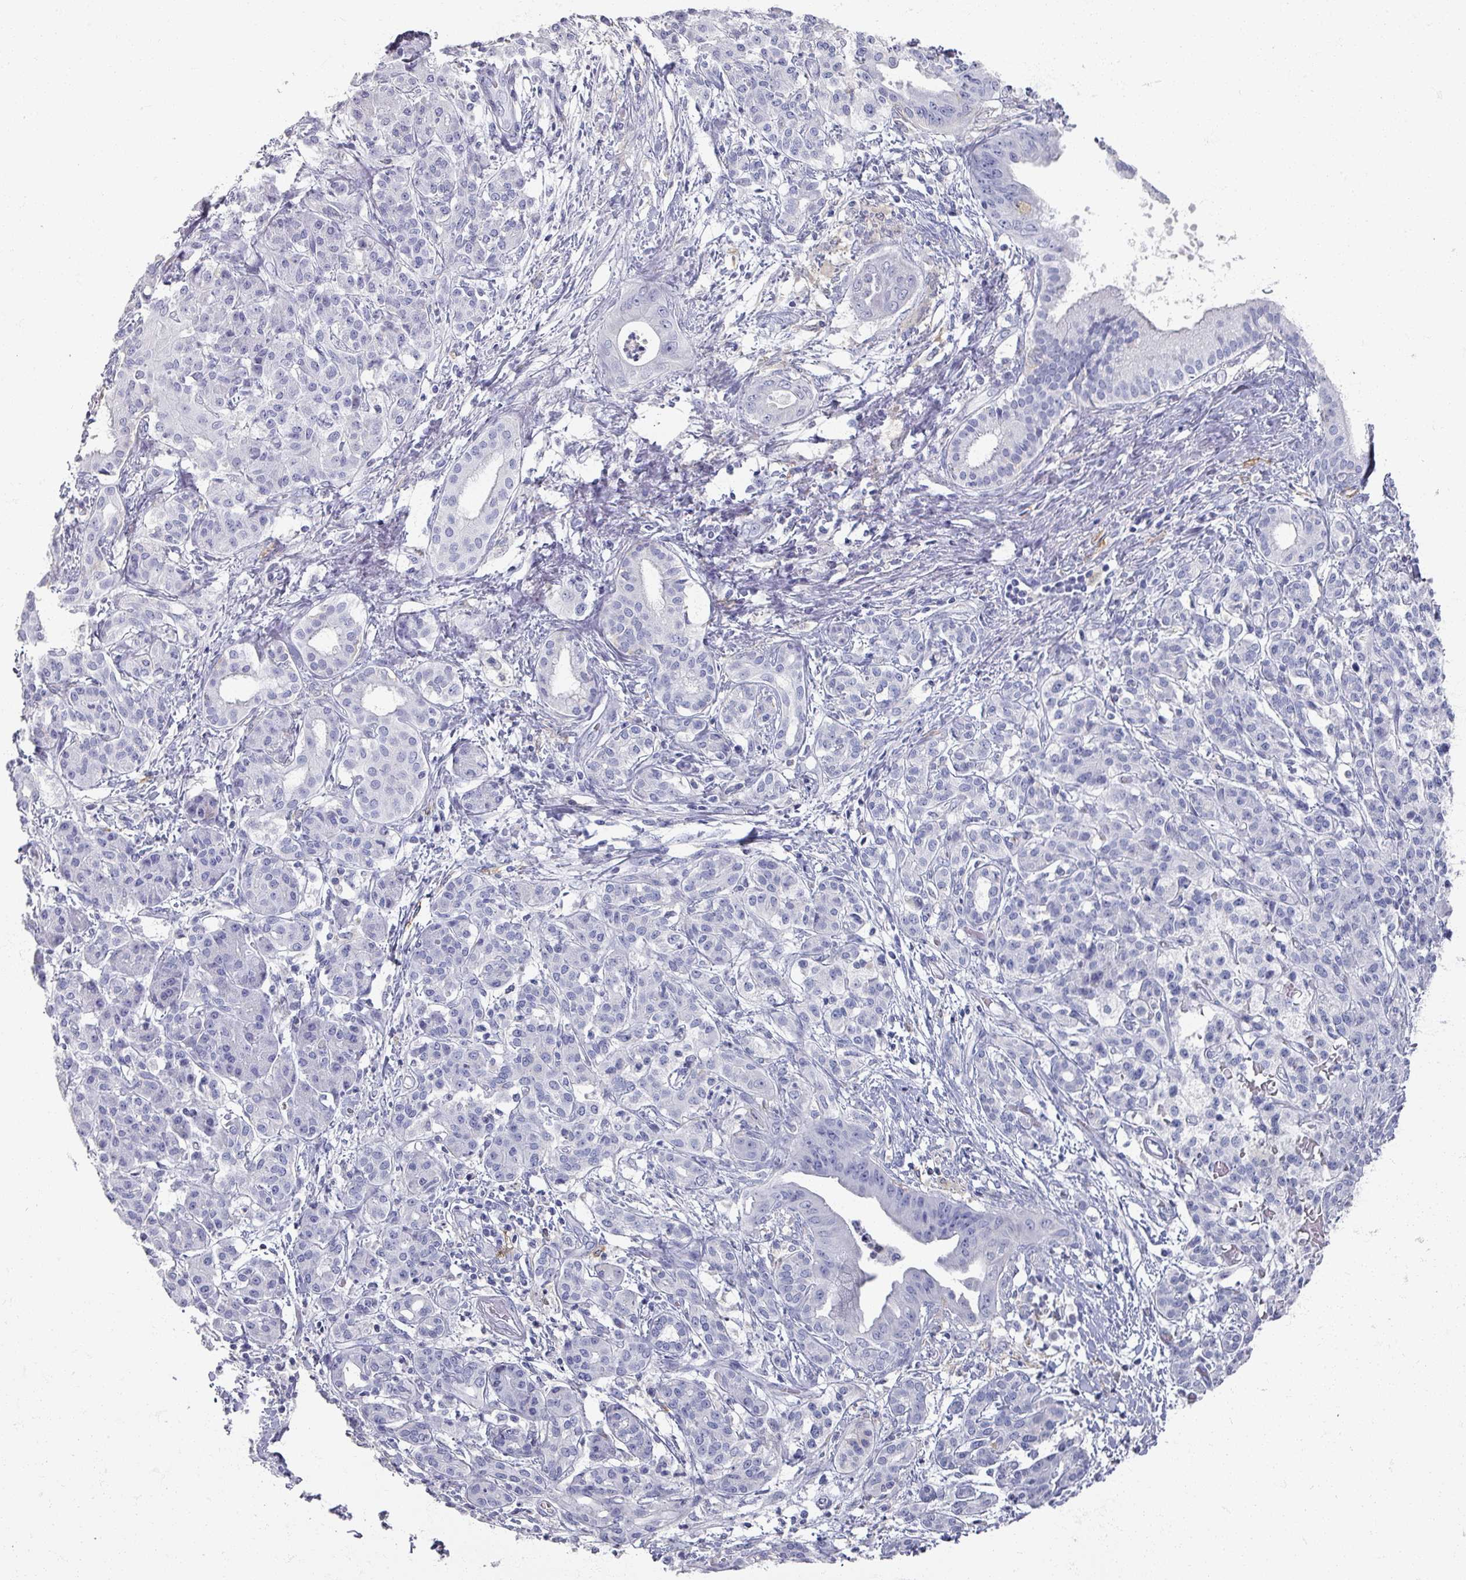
{"staining": {"intensity": "negative", "quantity": "none", "location": "none"}, "tissue": "pancreatic cancer", "cell_type": "Tumor cells", "image_type": "cancer", "snomed": [{"axis": "morphology", "description": "Adenocarcinoma, NOS"}, {"axis": "topography", "description": "Pancreas"}], "caption": "Adenocarcinoma (pancreatic) was stained to show a protein in brown. There is no significant expression in tumor cells.", "gene": "OMG", "patient": {"sex": "male", "age": 58}}